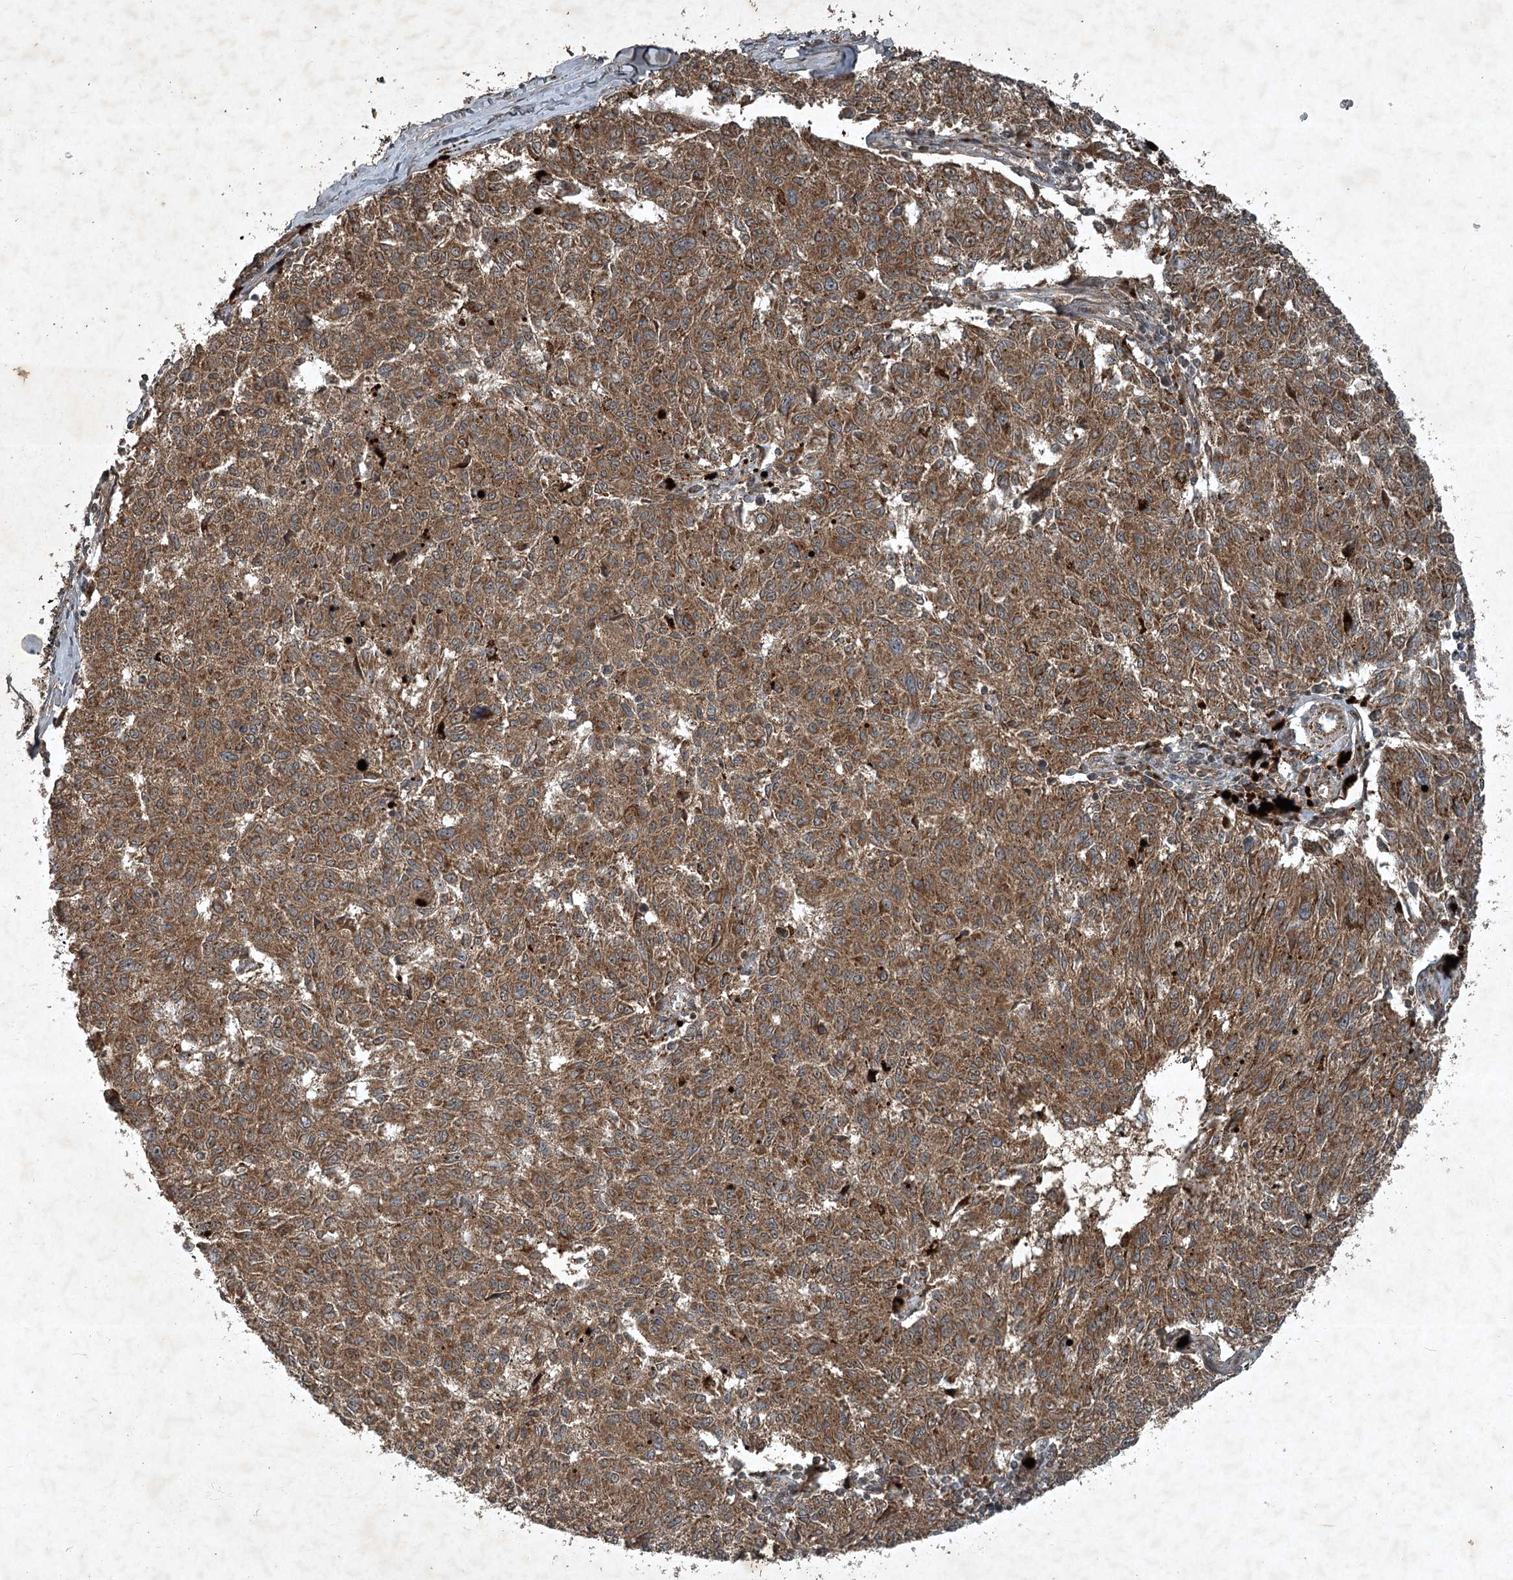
{"staining": {"intensity": "moderate", "quantity": ">75%", "location": "cytoplasmic/membranous"}, "tissue": "melanoma", "cell_type": "Tumor cells", "image_type": "cancer", "snomed": [{"axis": "morphology", "description": "Malignant melanoma, NOS"}, {"axis": "topography", "description": "Skin"}], "caption": "IHC staining of melanoma, which reveals medium levels of moderate cytoplasmic/membranous staining in about >75% of tumor cells indicating moderate cytoplasmic/membranous protein expression. The staining was performed using DAB (brown) for protein detection and nuclei were counterstained in hematoxylin (blue).", "gene": "UNC93A", "patient": {"sex": "female", "age": 72}}